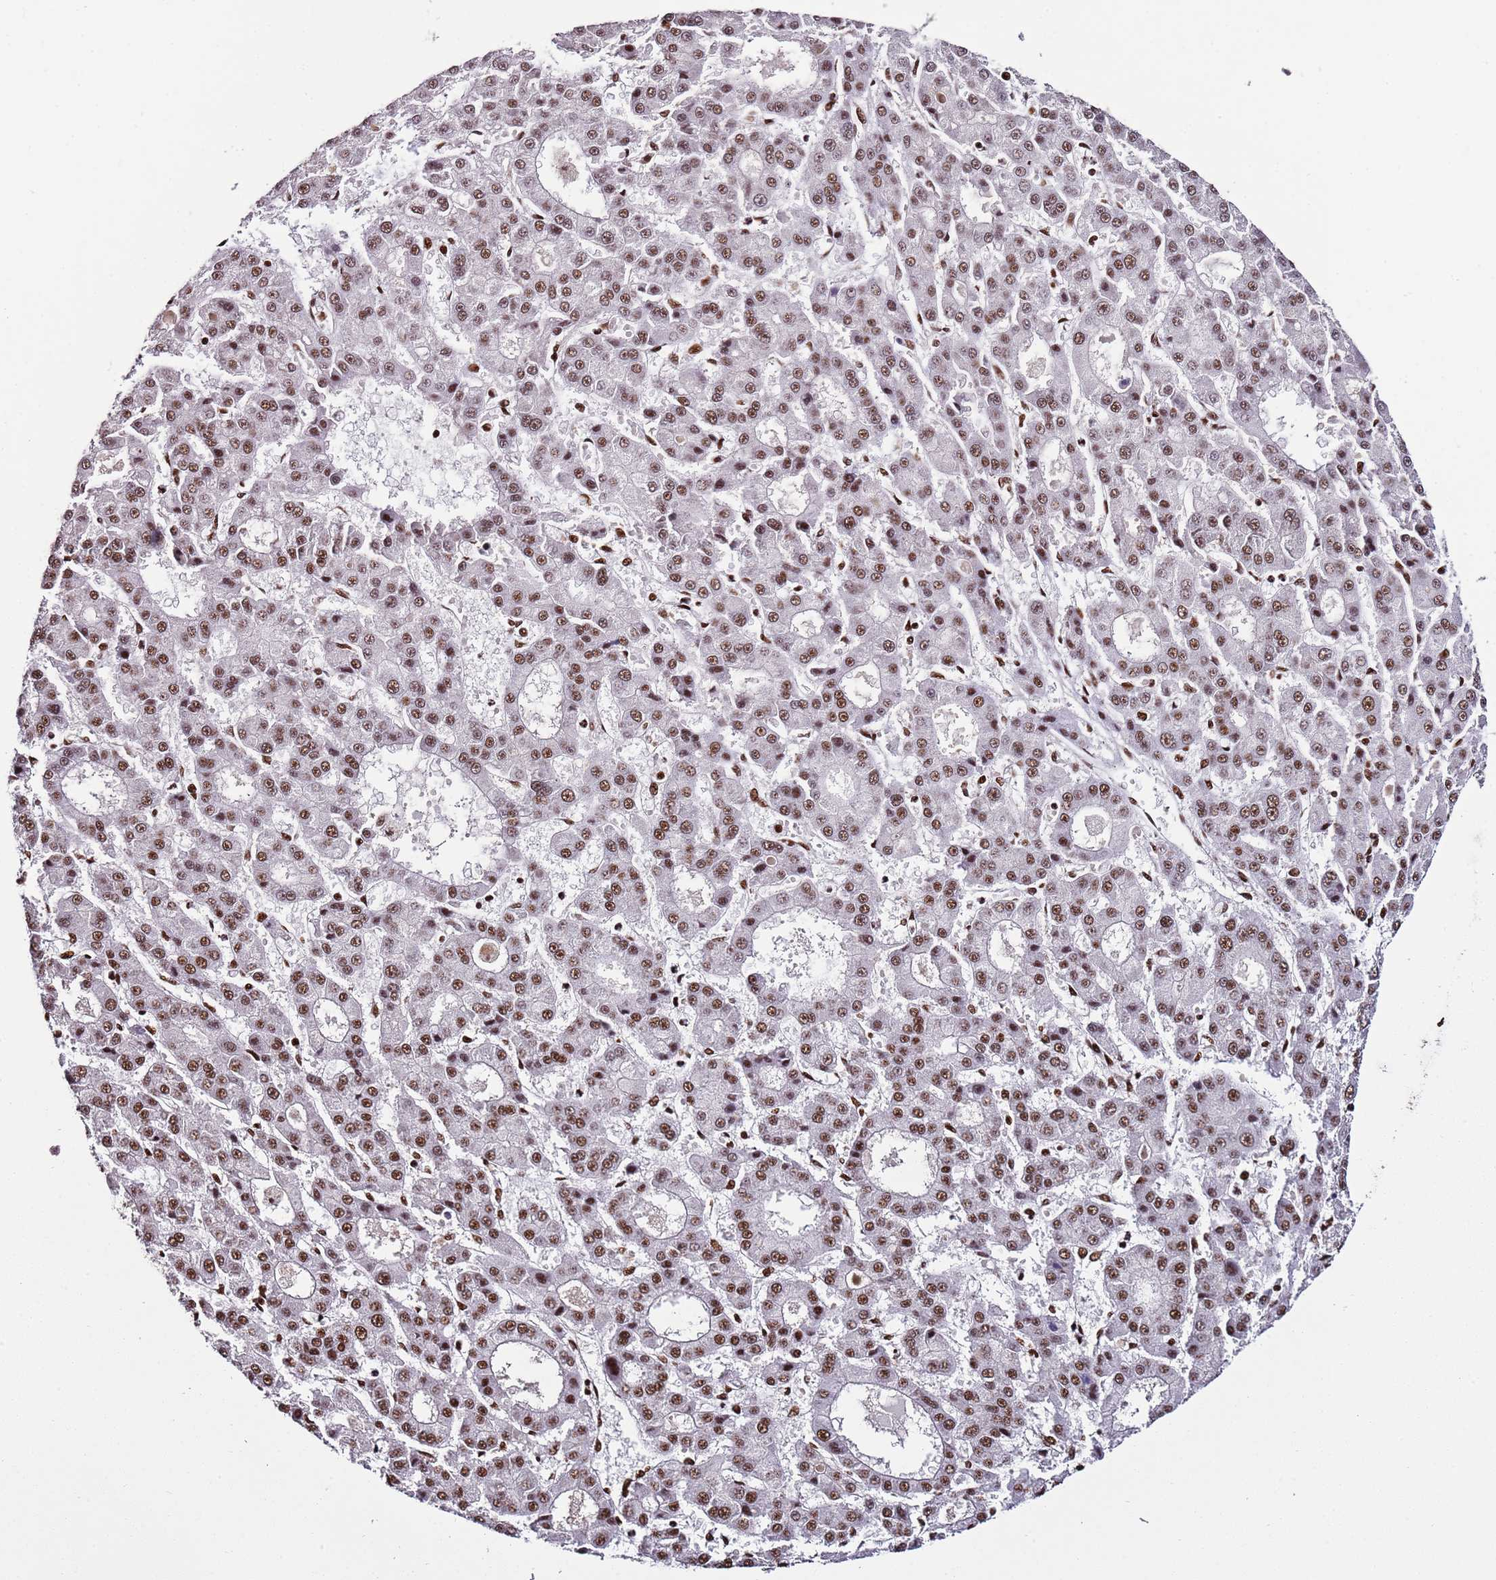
{"staining": {"intensity": "moderate", "quantity": ">75%", "location": "nuclear"}, "tissue": "liver cancer", "cell_type": "Tumor cells", "image_type": "cancer", "snomed": [{"axis": "morphology", "description": "Carcinoma, Hepatocellular, NOS"}, {"axis": "topography", "description": "Liver"}], "caption": "The immunohistochemical stain shows moderate nuclear positivity in tumor cells of hepatocellular carcinoma (liver) tissue.", "gene": "C6orf226", "patient": {"sex": "male", "age": 70}}